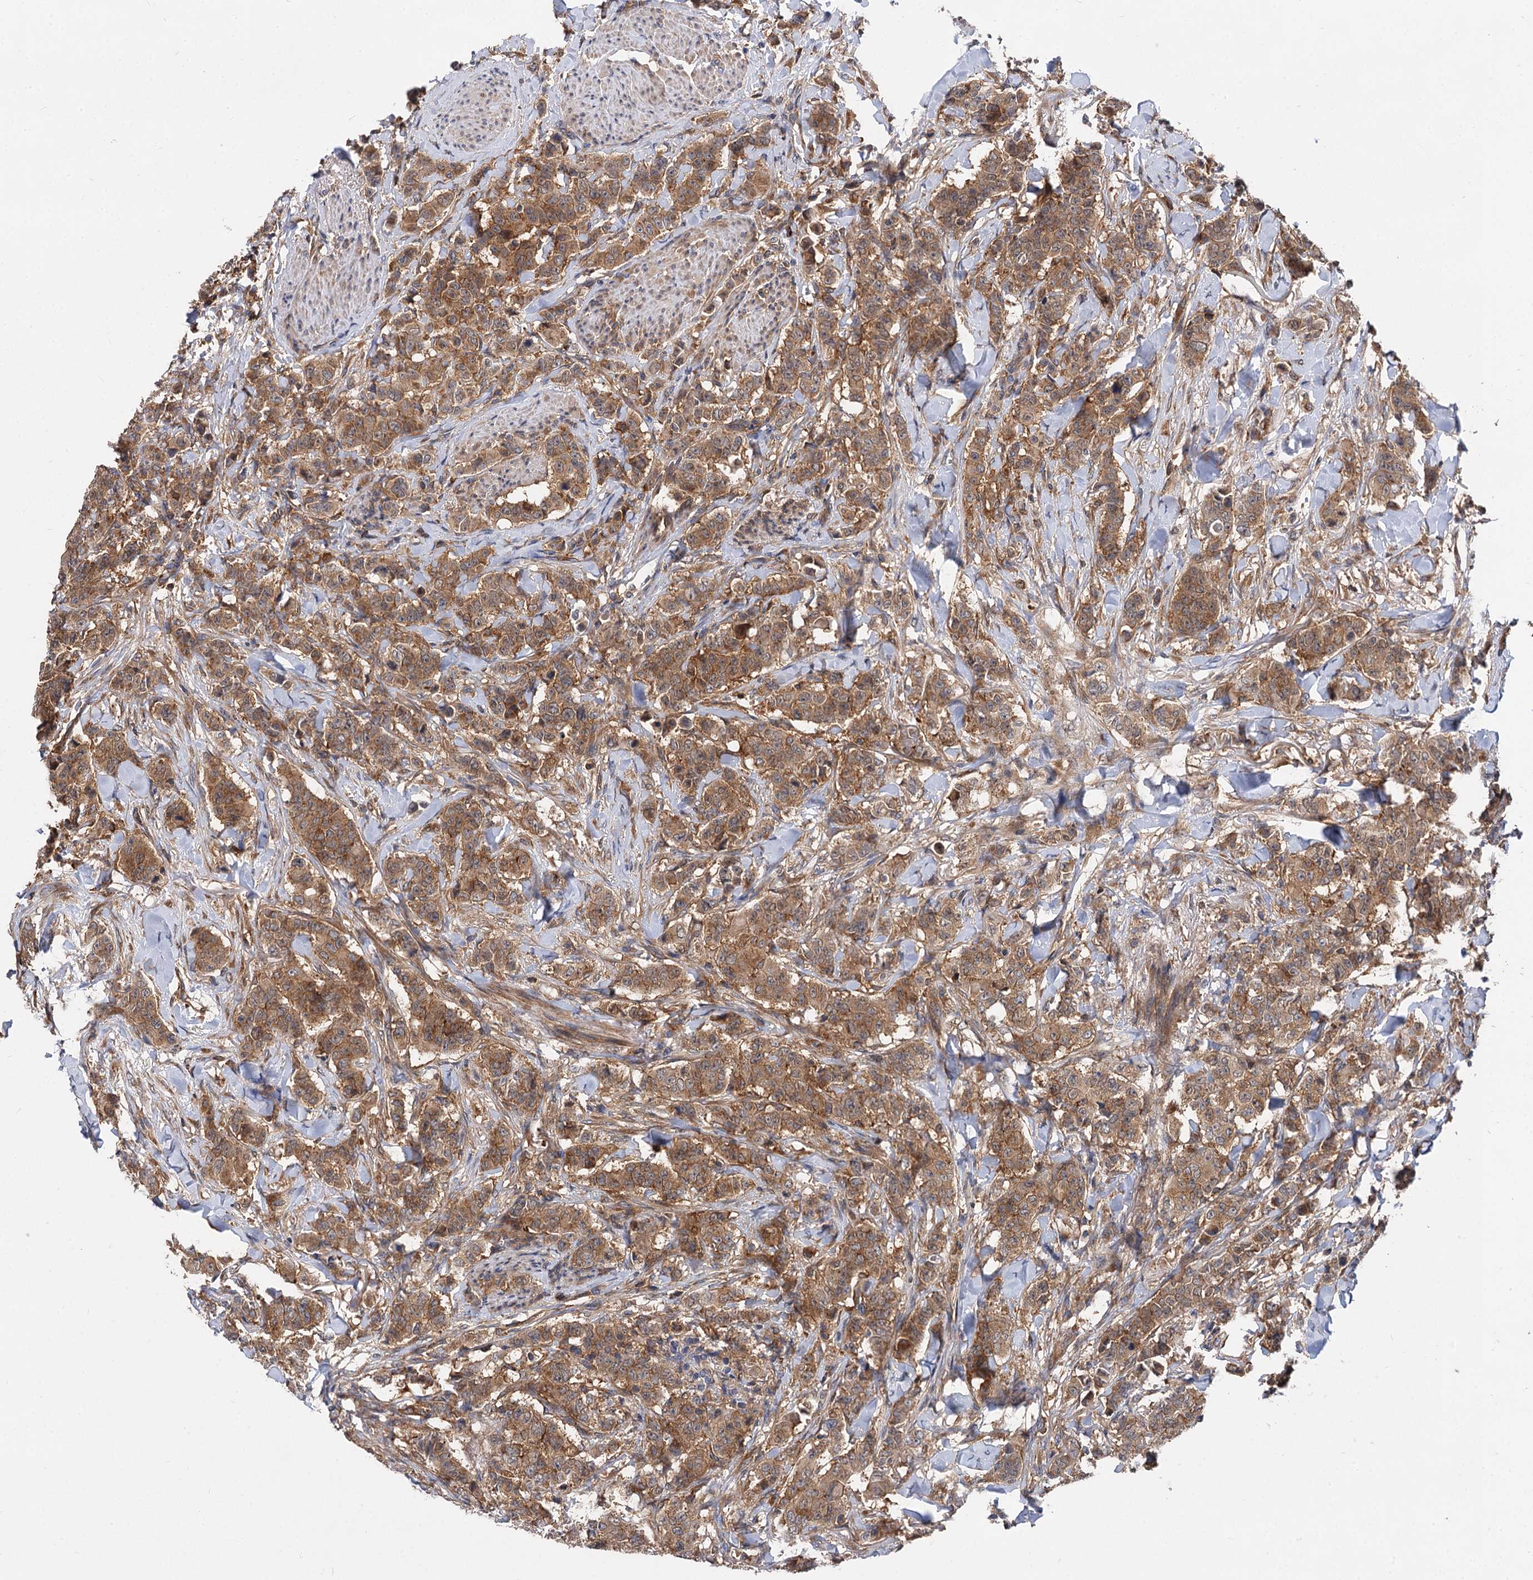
{"staining": {"intensity": "moderate", "quantity": ">75%", "location": "cytoplasmic/membranous"}, "tissue": "breast cancer", "cell_type": "Tumor cells", "image_type": "cancer", "snomed": [{"axis": "morphology", "description": "Duct carcinoma"}, {"axis": "topography", "description": "Breast"}], "caption": "This histopathology image displays breast intraductal carcinoma stained with IHC to label a protein in brown. The cytoplasmic/membranous of tumor cells show moderate positivity for the protein. Nuclei are counter-stained blue.", "gene": "PACS1", "patient": {"sex": "female", "age": 40}}